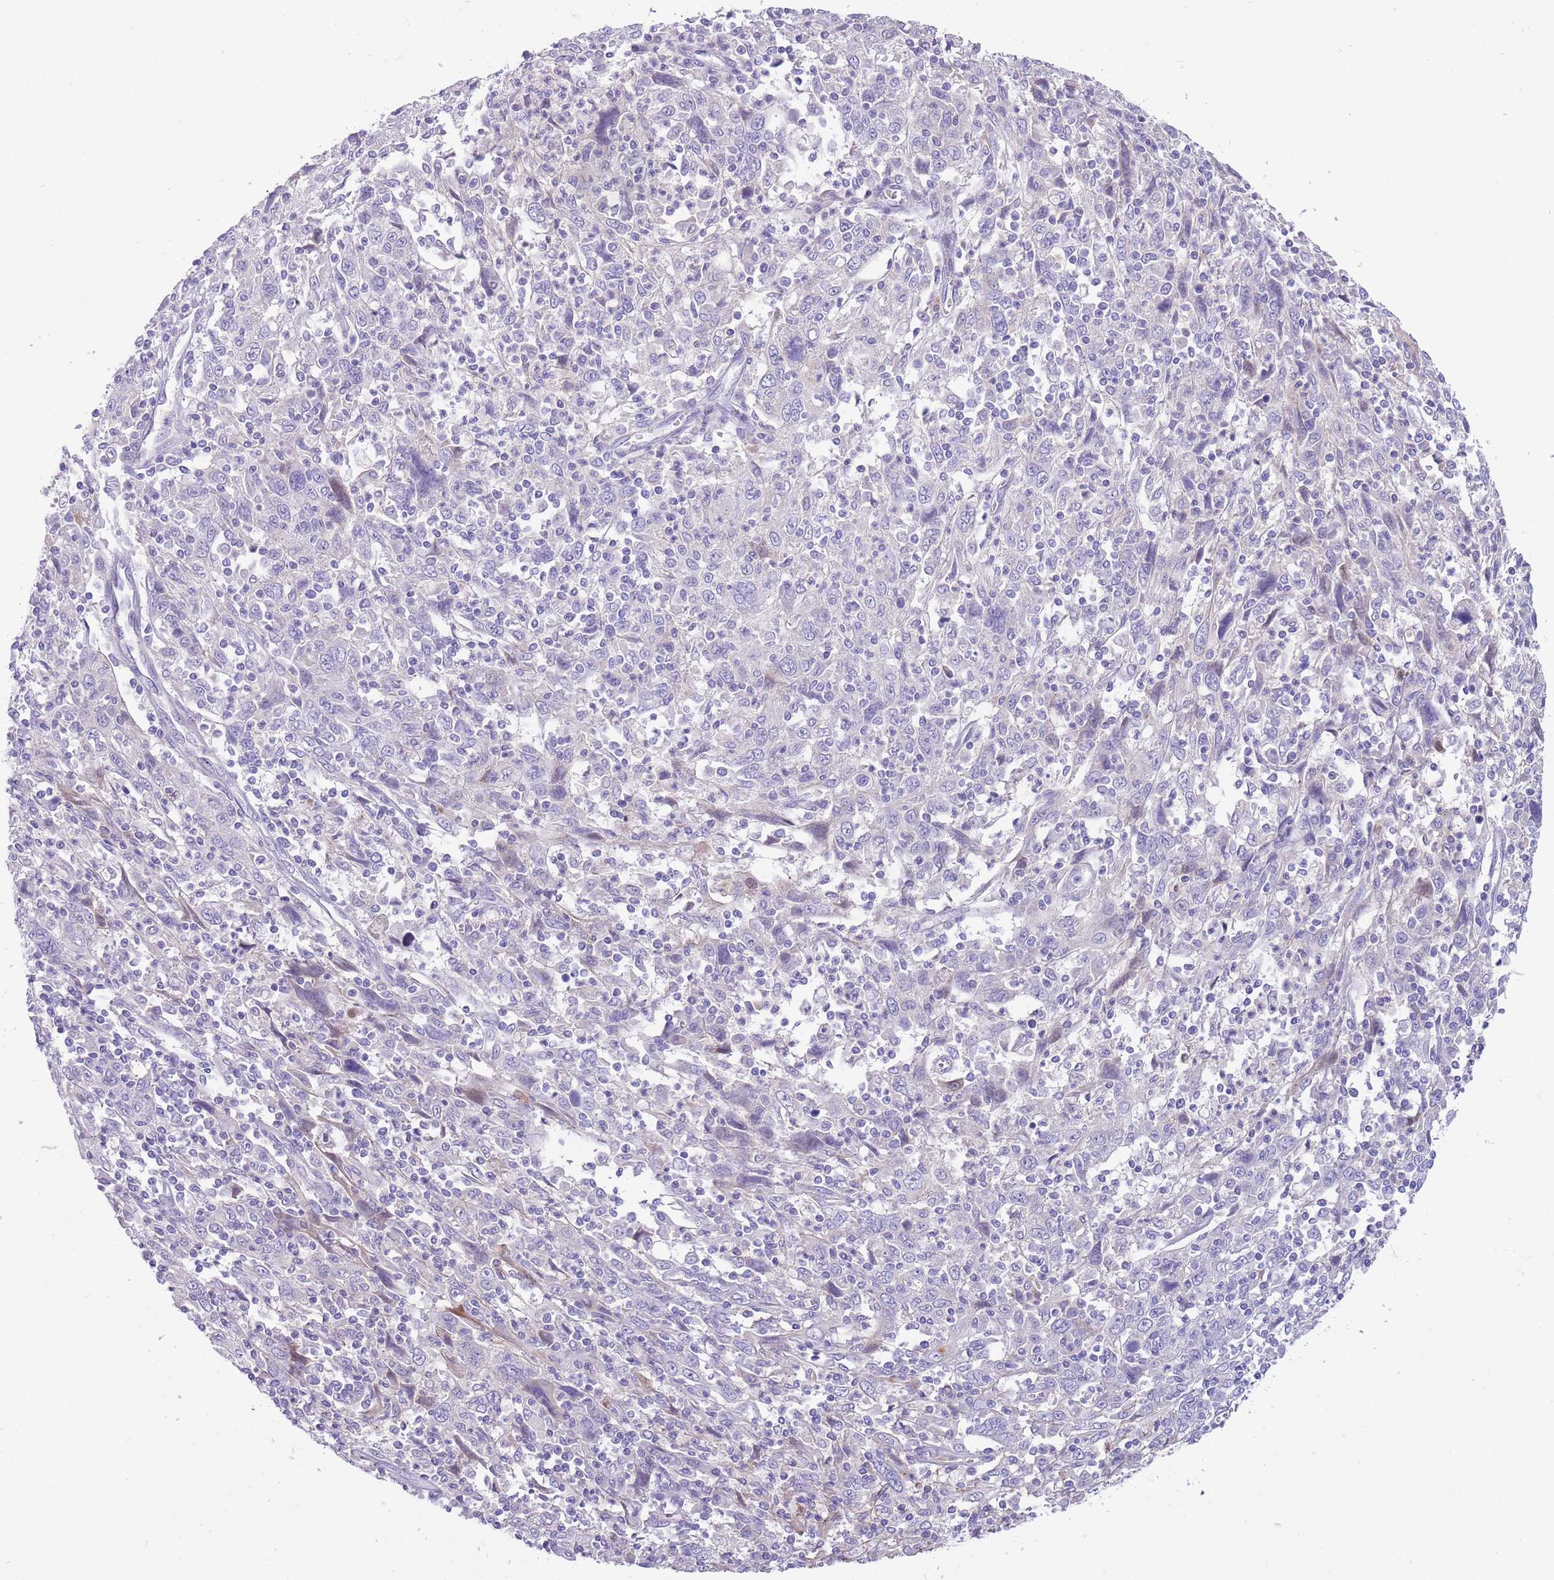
{"staining": {"intensity": "negative", "quantity": "none", "location": "none"}, "tissue": "cervical cancer", "cell_type": "Tumor cells", "image_type": "cancer", "snomed": [{"axis": "morphology", "description": "Squamous cell carcinoma, NOS"}, {"axis": "topography", "description": "Cervix"}], "caption": "Human squamous cell carcinoma (cervical) stained for a protein using immunohistochemistry (IHC) displays no expression in tumor cells.", "gene": "LEPROTL1", "patient": {"sex": "female", "age": 46}}